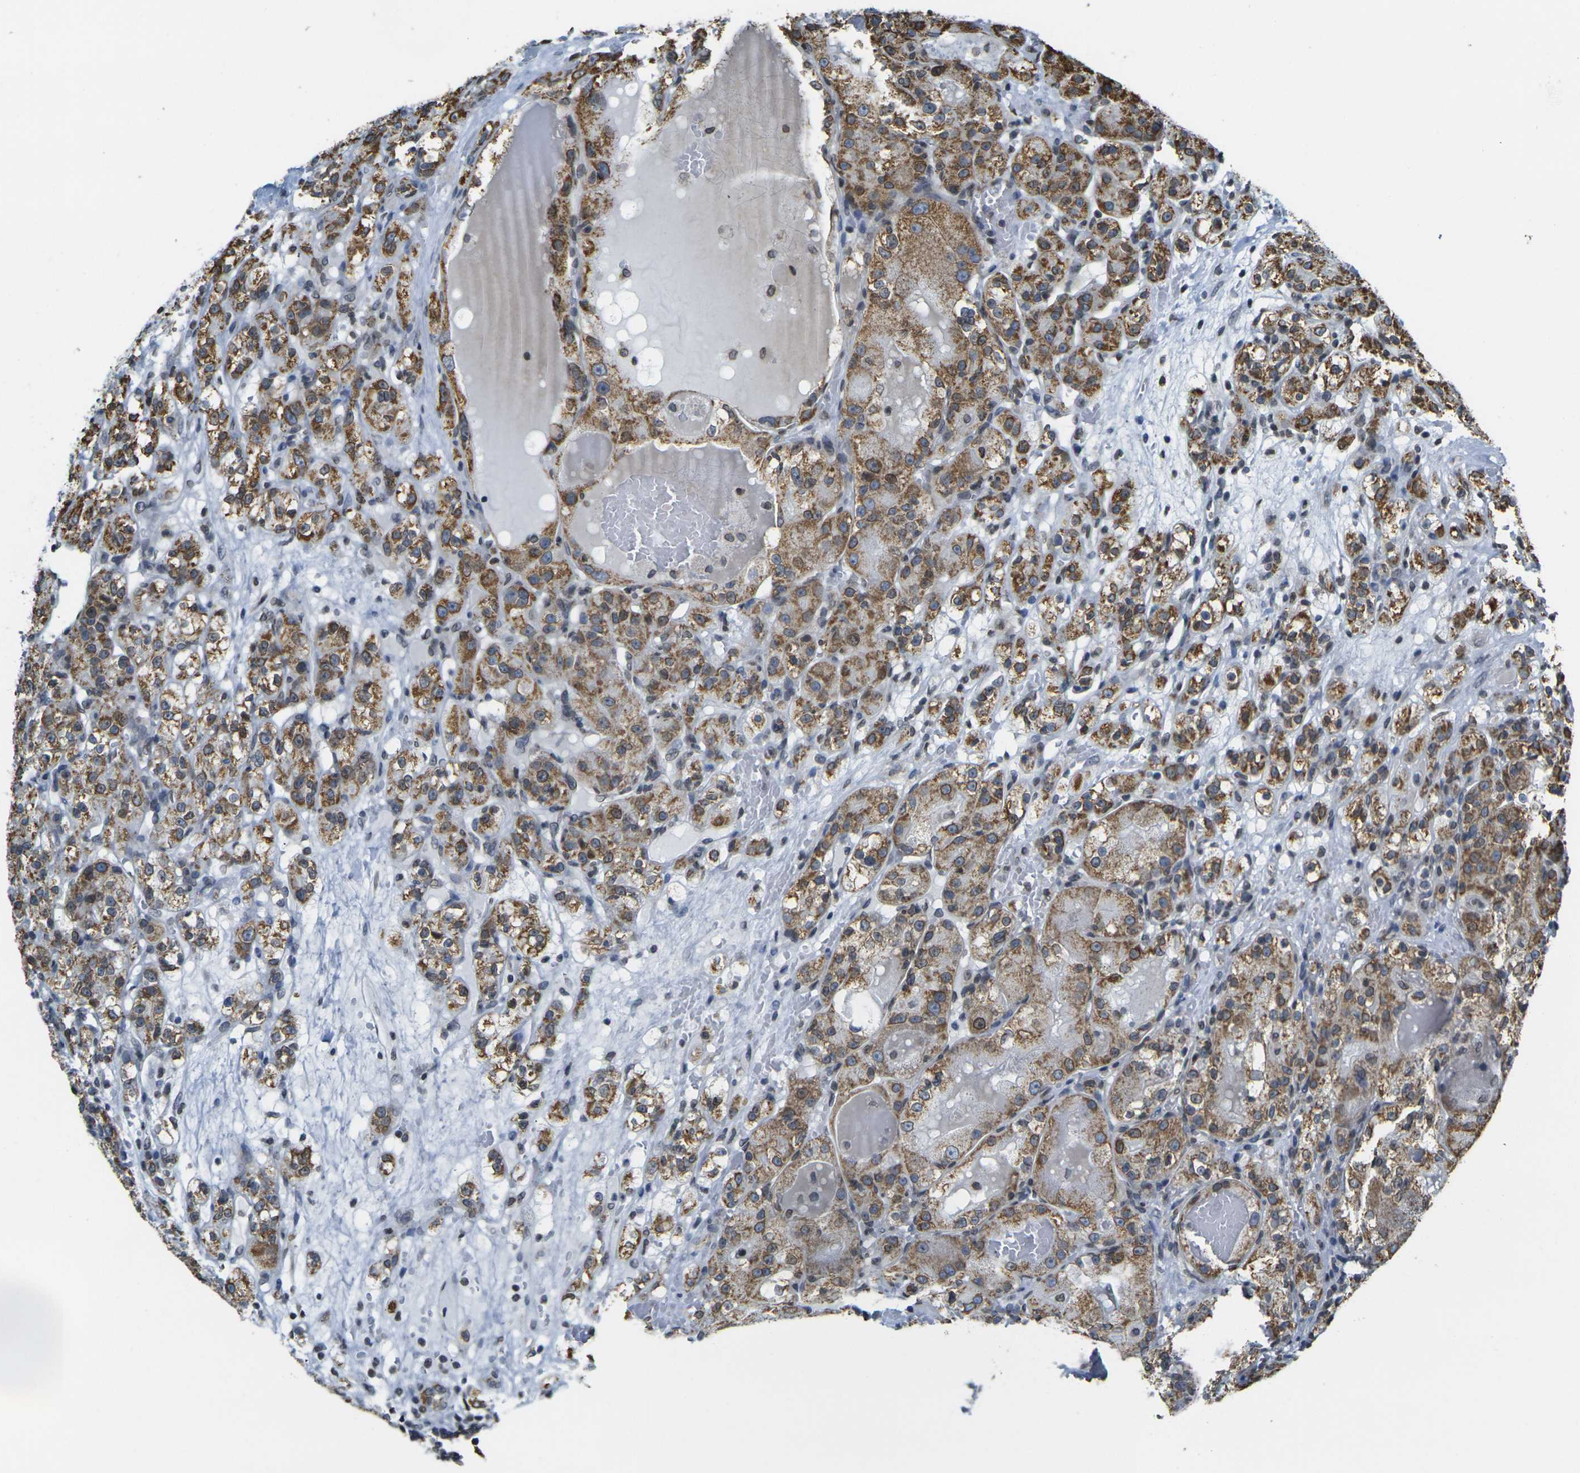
{"staining": {"intensity": "moderate", "quantity": ">75%", "location": "cytoplasmic/membranous,nuclear"}, "tissue": "renal cancer", "cell_type": "Tumor cells", "image_type": "cancer", "snomed": [{"axis": "morphology", "description": "Normal tissue, NOS"}, {"axis": "morphology", "description": "Adenocarcinoma, NOS"}, {"axis": "topography", "description": "Kidney"}], "caption": "Protein staining of renal cancer (adenocarcinoma) tissue shows moderate cytoplasmic/membranous and nuclear expression in about >75% of tumor cells.", "gene": "BRDT", "patient": {"sex": "male", "age": 61}}